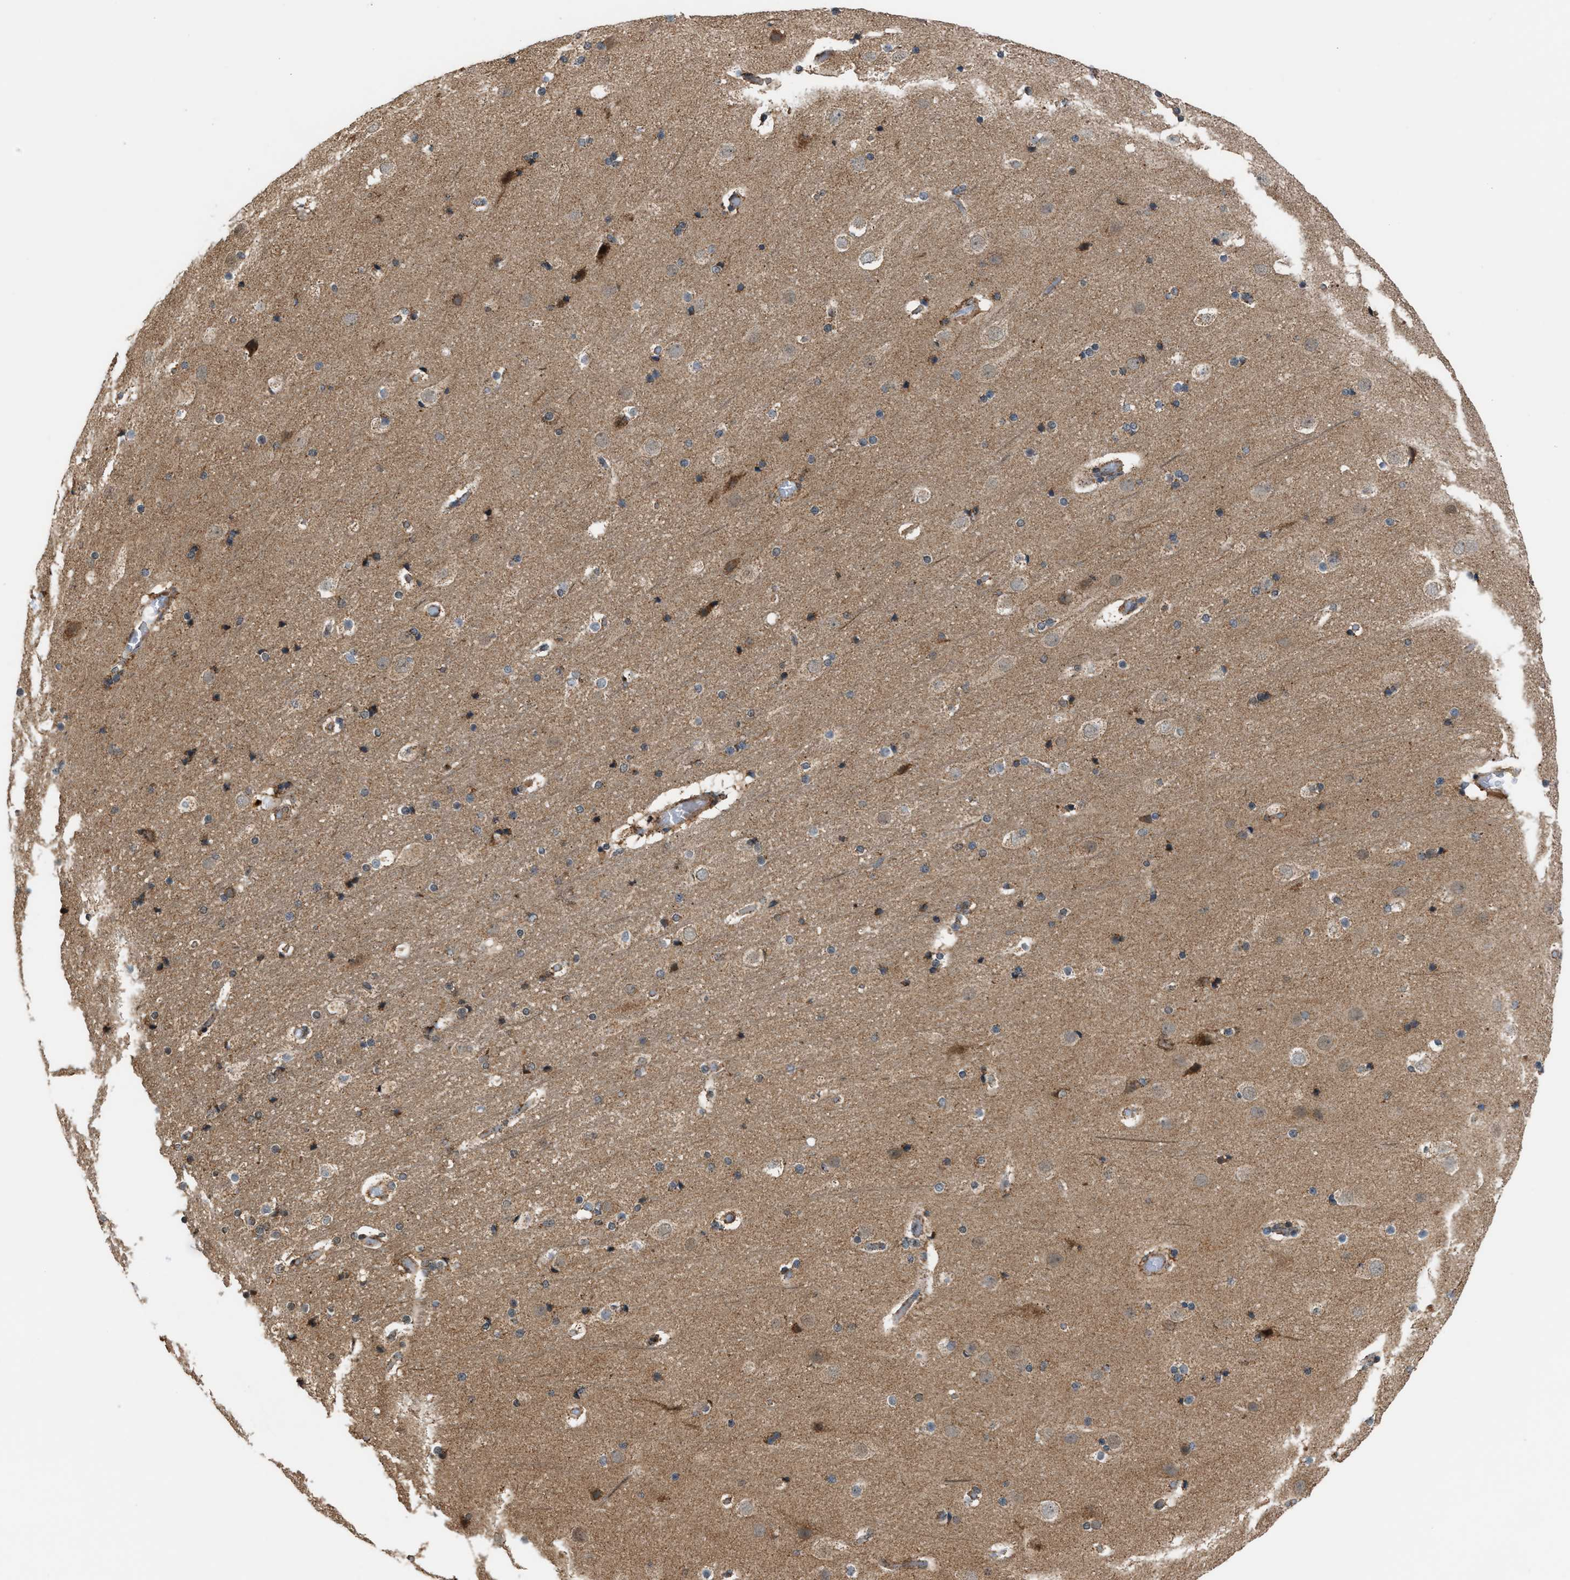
{"staining": {"intensity": "moderate", "quantity": ">75%", "location": "cytoplasmic/membranous"}, "tissue": "cerebral cortex", "cell_type": "Endothelial cells", "image_type": "normal", "snomed": [{"axis": "morphology", "description": "Normal tissue, NOS"}, {"axis": "topography", "description": "Cerebral cortex"}], "caption": "Cerebral cortex stained for a protein (brown) demonstrates moderate cytoplasmic/membranous positive positivity in approximately >75% of endothelial cells.", "gene": "SGSM2", "patient": {"sex": "male", "age": 57}}